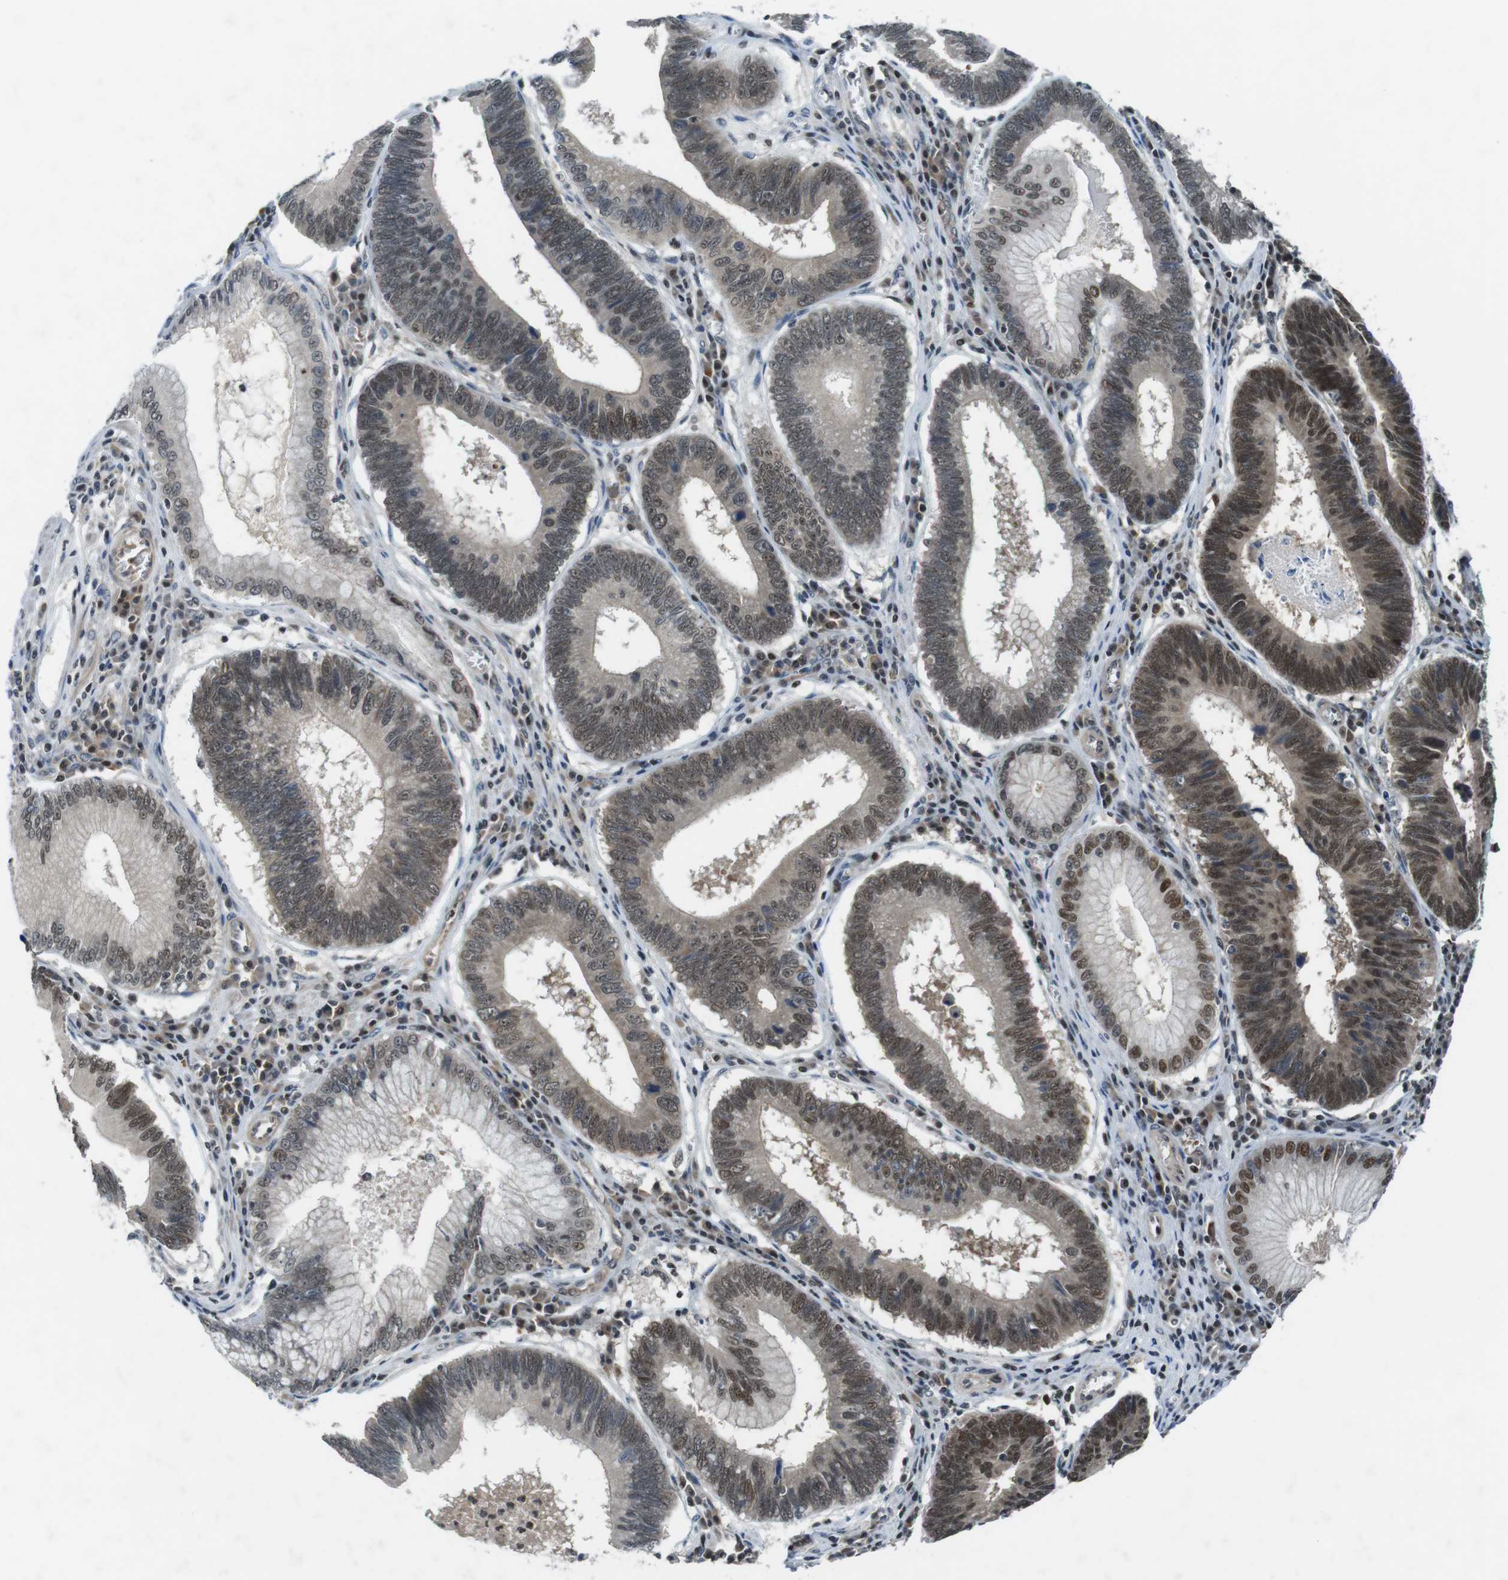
{"staining": {"intensity": "strong", "quantity": ">75%", "location": "cytoplasmic/membranous,nuclear"}, "tissue": "stomach cancer", "cell_type": "Tumor cells", "image_type": "cancer", "snomed": [{"axis": "morphology", "description": "Adenocarcinoma, NOS"}, {"axis": "topography", "description": "Stomach"}], "caption": "Protein staining exhibits strong cytoplasmic/membranous and nuclear positivity in about >75% of tumor cells in stomach adenocarcinoma. Nuclei are stained in blue.", "gene": "MAPKAPK5", "patient": {"sex": "male", "age": 59}}